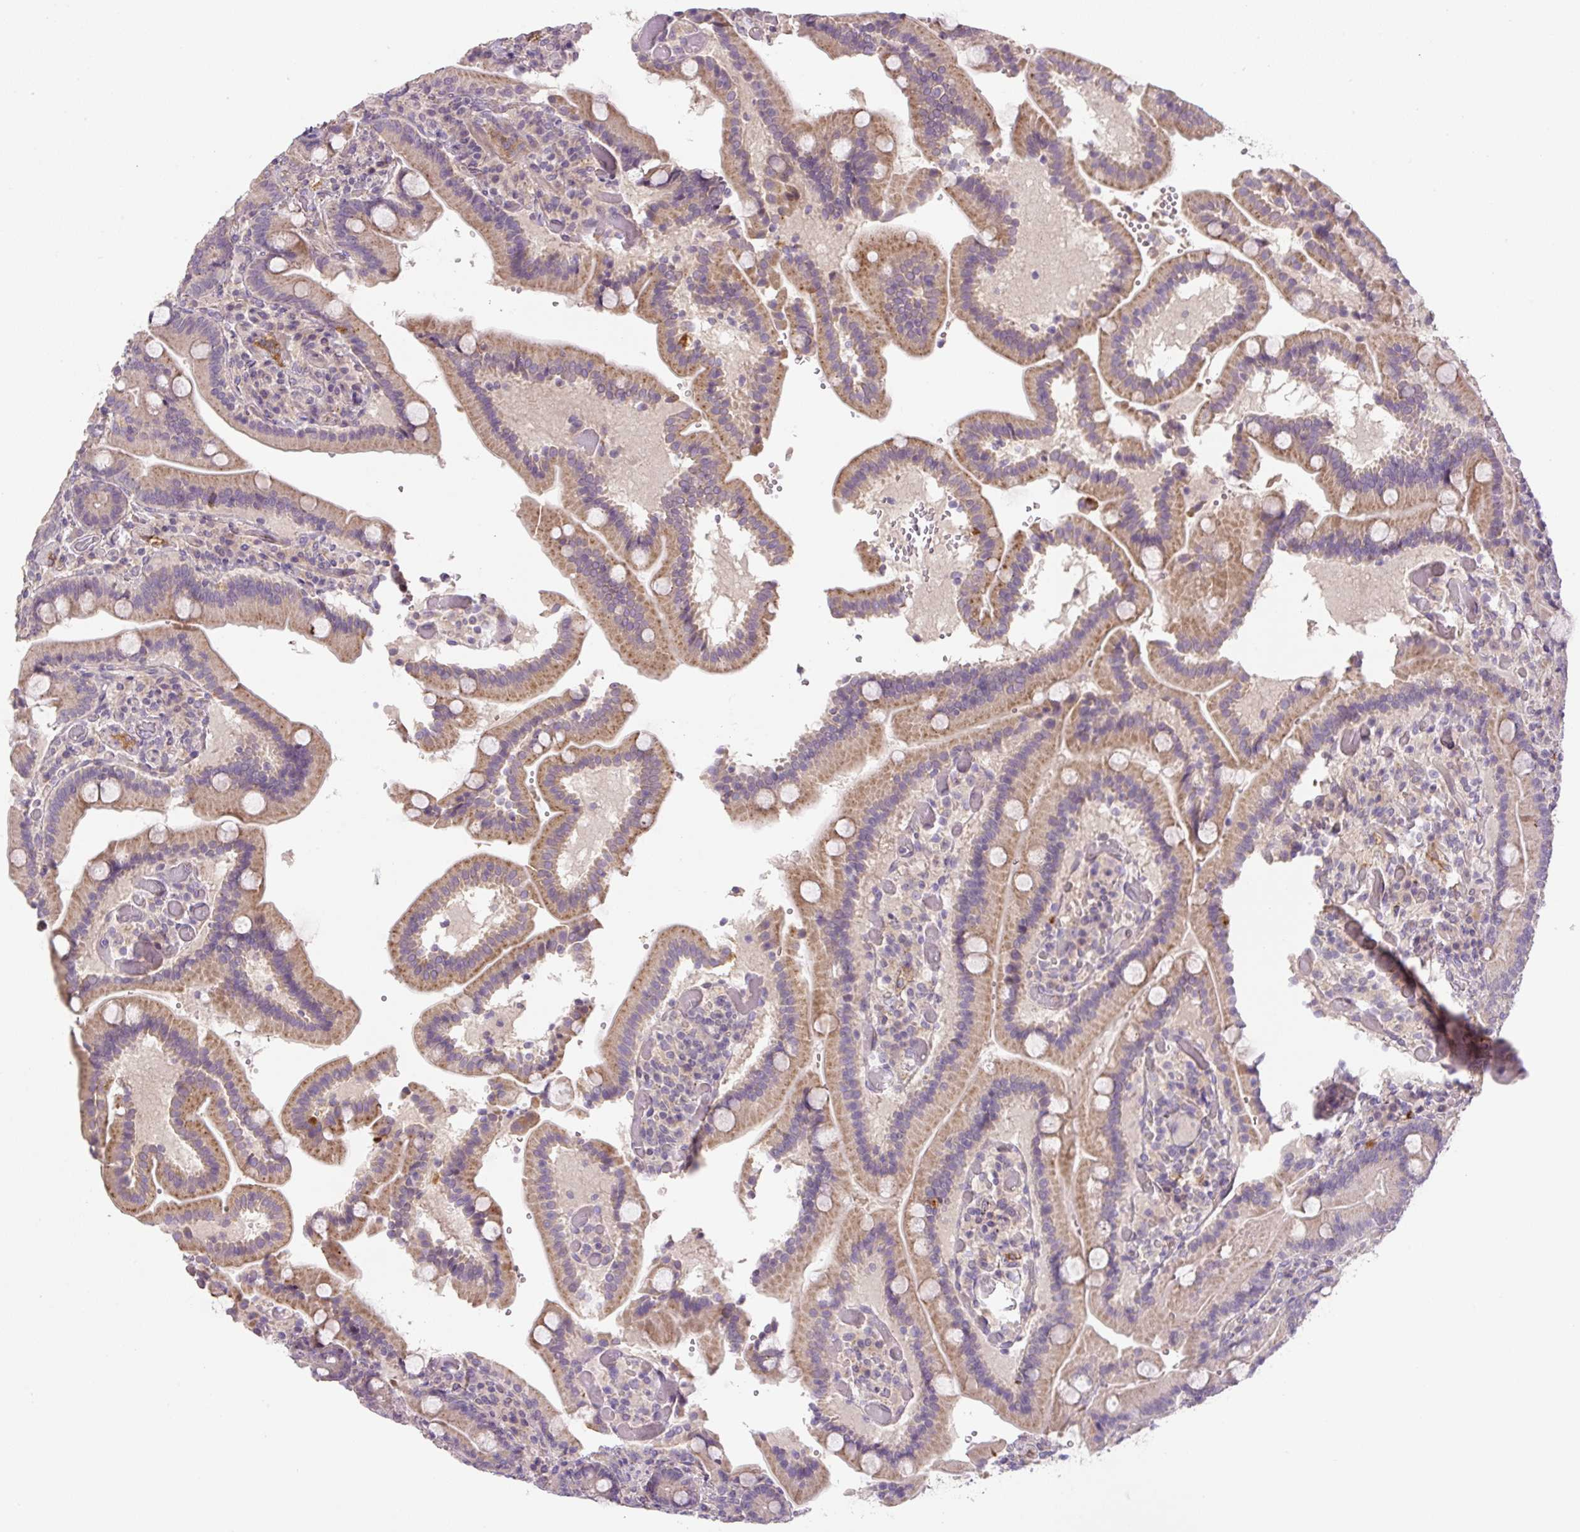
{"staining": {"intensity": "moderate", "quantity": "25%-75%", "location": "cytoplasmic/membranous"}, "tissue": "duodenum", "cell_type": "Glandular cells", "image_type": "normal", "snomed": [{"axis": "morphology", "description": "Normal tissue, NOS"}, {"axis": "topography", "description": "Duodenum"}], "caption": "A brown stain highlights moderate cytoplasmic/membranous positivity of a protein in glandular cells of benign duodenum.", "gene": "UBL3", "patient": {"sex": "female", "age": 62}}